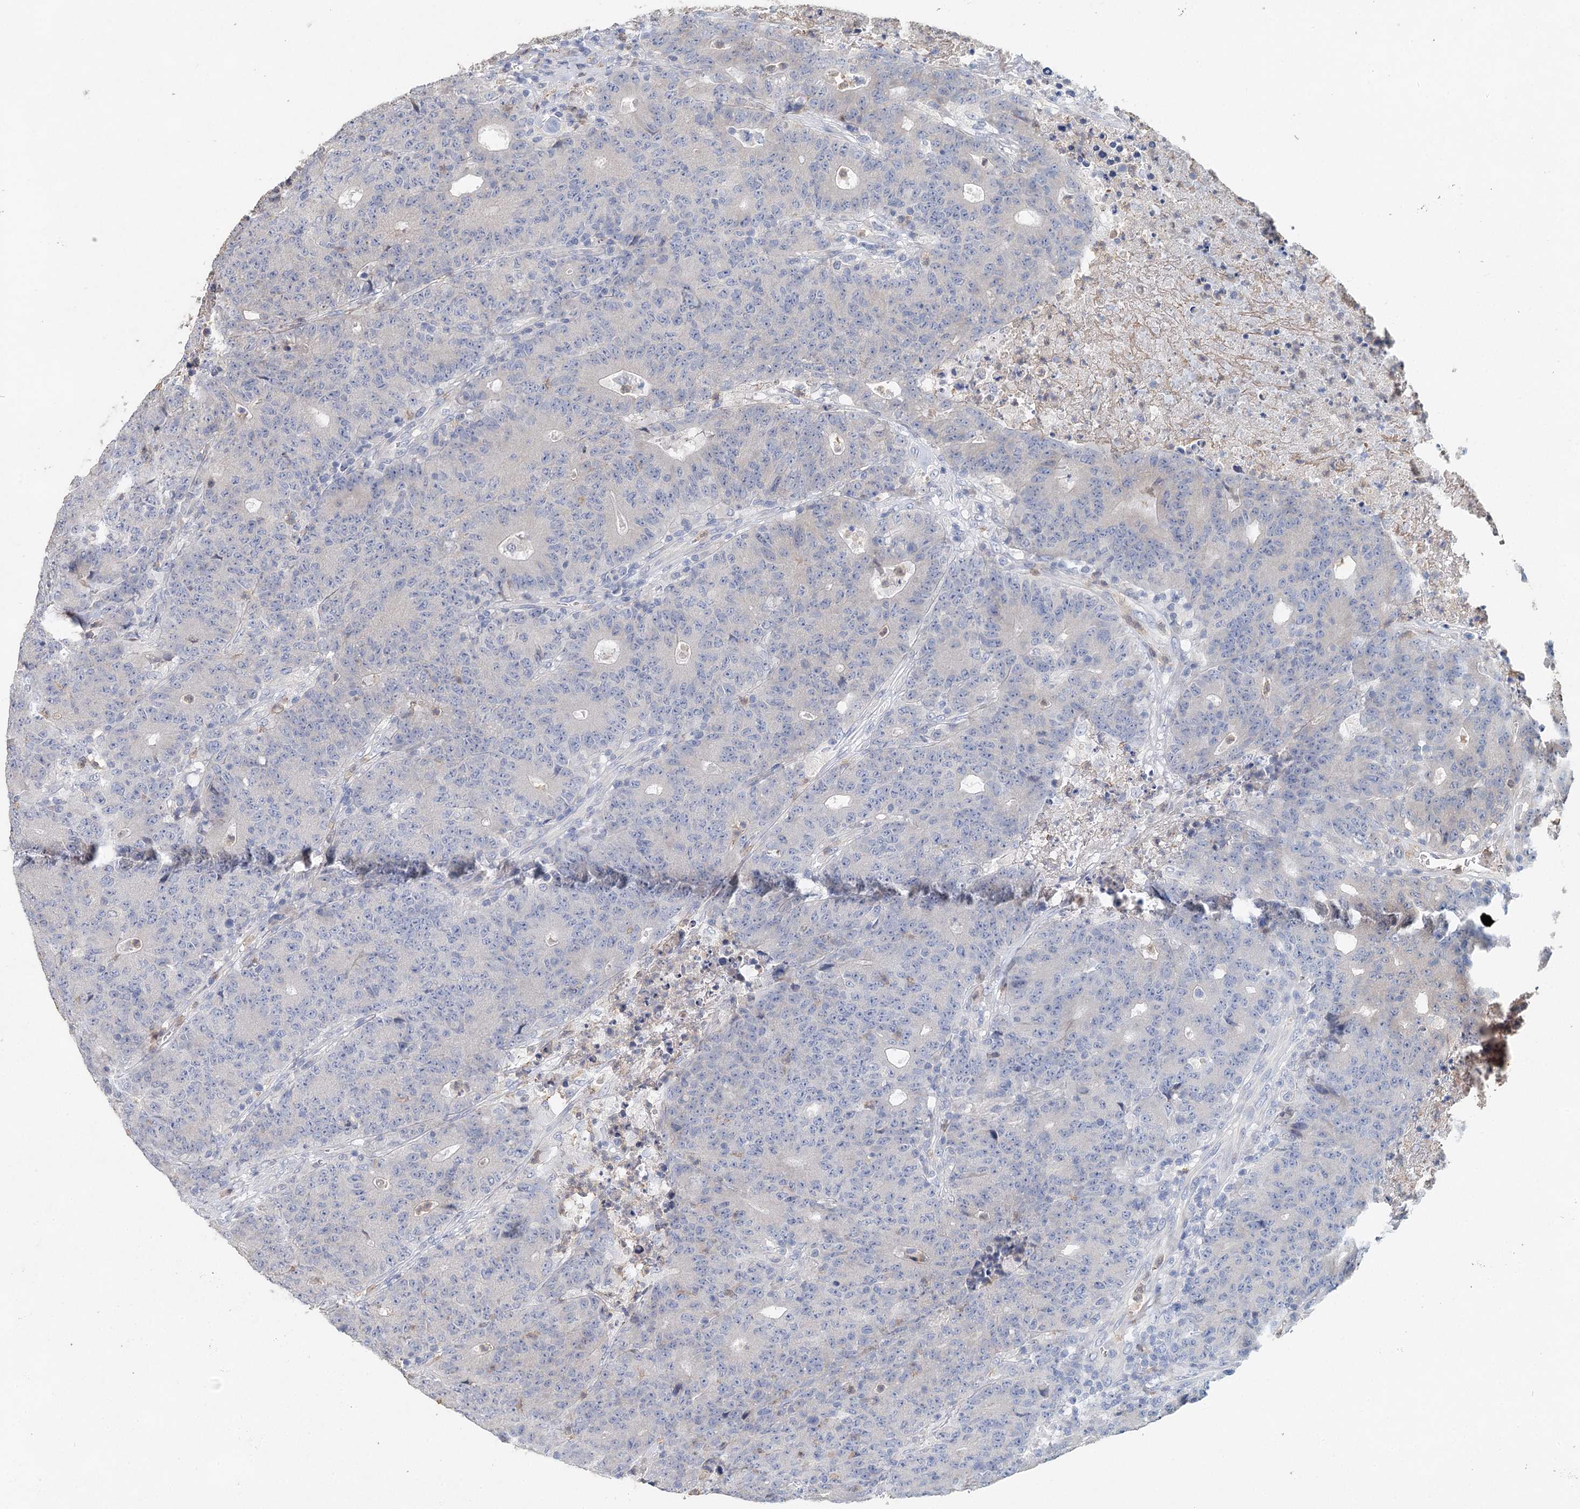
{"staining": {"intensity": "negative", "quantity": "none", "location": "none"}, "tissue": "colorectal cancer", "cell_type": "Tumor cells", "image_type": "cancer", "snomed": [{"axis": "morphology", "description": "Adenocarcinoma, NOS"}, {"axis": "topography", "description": "Colon"}], "caption": "There is no significant expression in tumor cells of colorectal cancer.", "gene": "MYL6B", "patient": {"sex": "female", "age": 75}}